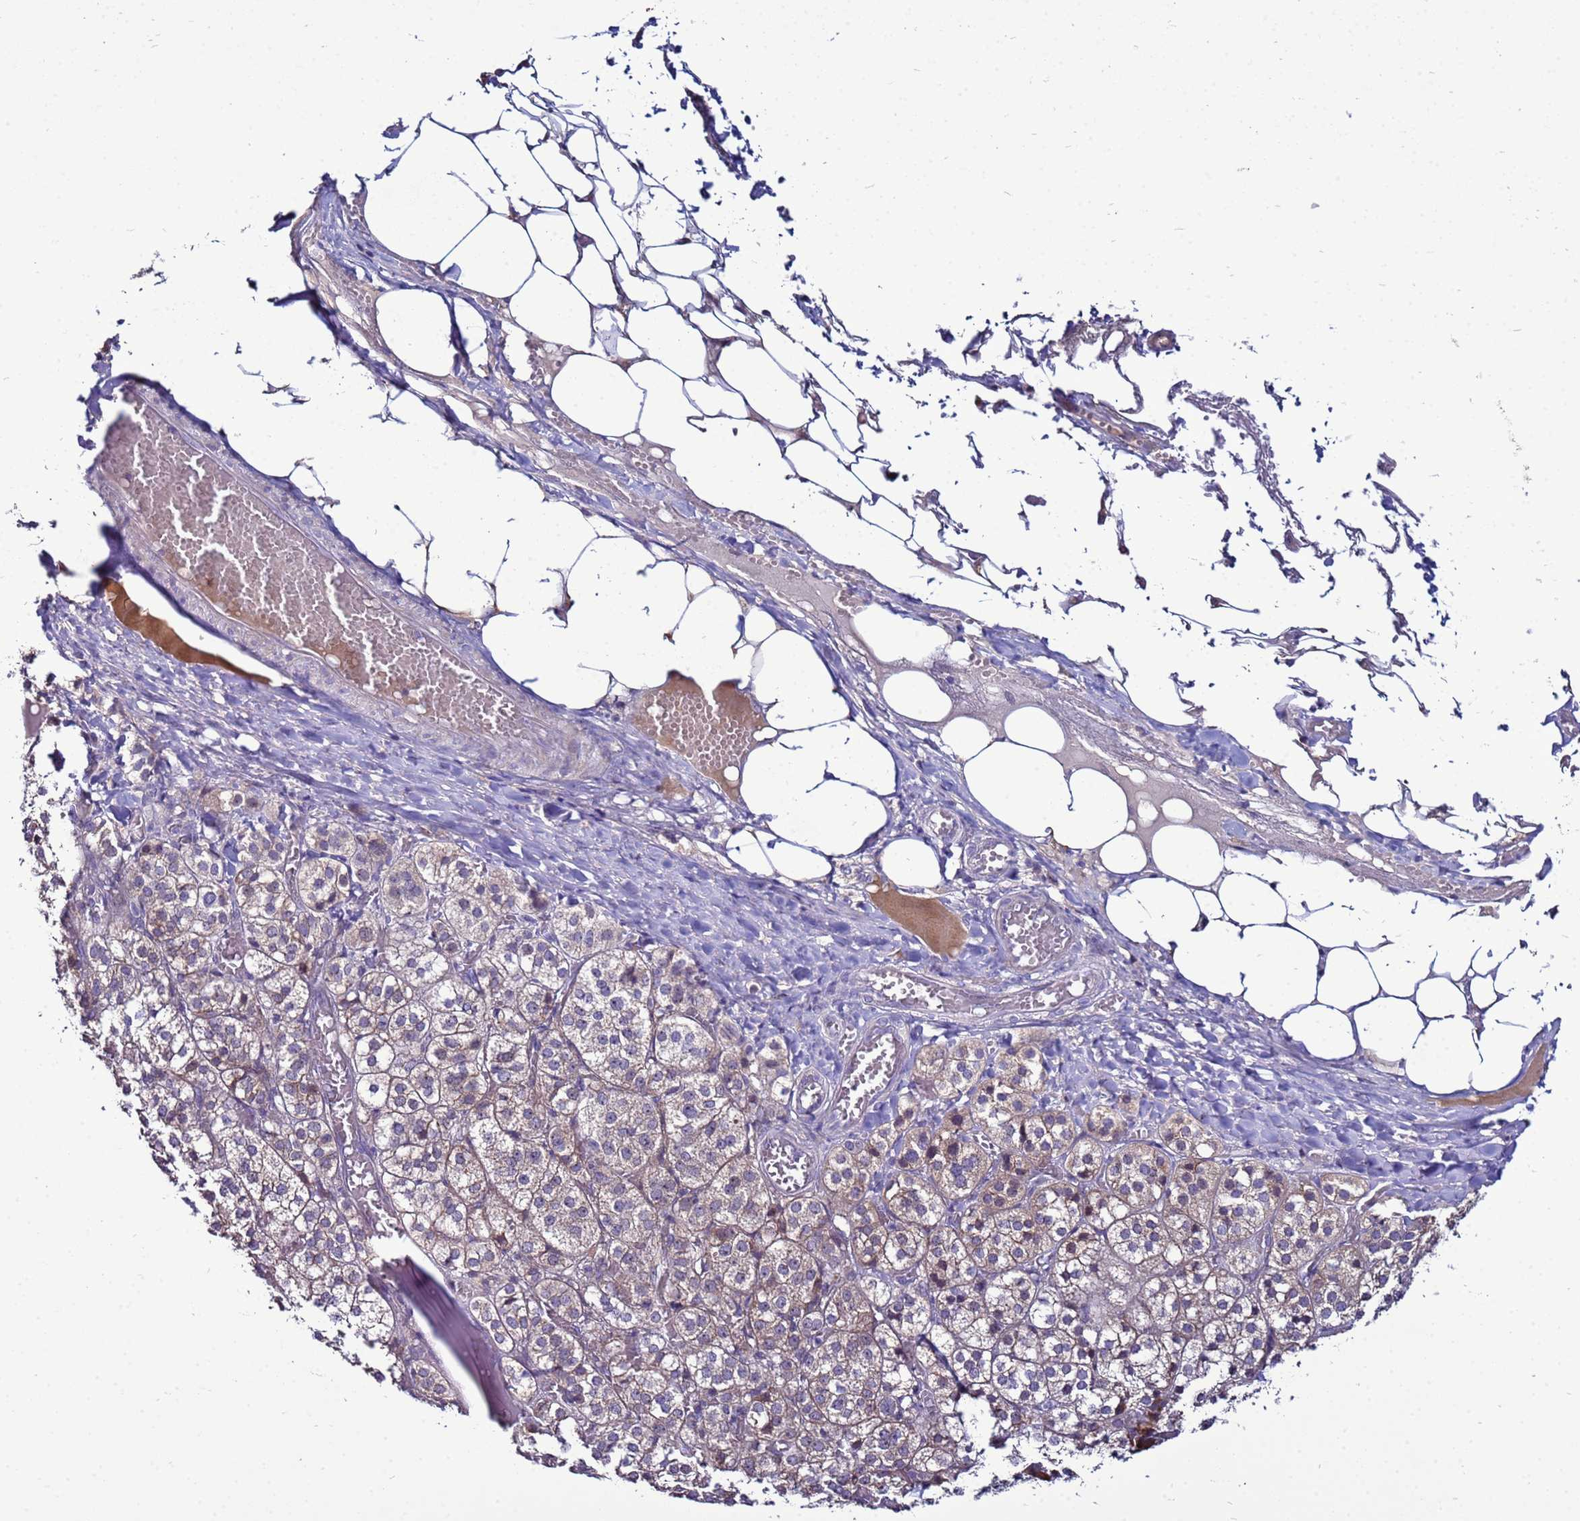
{"staining": {"intensity": "moderate", "quantity": "25%-75%", "location": "cytoplasmic/membranous"}, "tissue": "adrenal gland", "cell_type": "Glandular cells", "image_type": "normal", "snomed": [{"axis": "morphology", "description": "Normal tissue, NOS"}, {"axis": "topography", "description": "Adrenal gland"}], "caption": "The micrograph demonstrates a brown stain indicating the presence of a protein in the cytoplasmic/membranous of glandular cells in adrenal gland. (Stains: DAB (3,3'-diaminobenzidine) in brown, nuclei in blue, Microscopy: brightfield microscopy at high magnification).", "gene": "NOL8", "patient": {"sex": "female", "age": 61}}